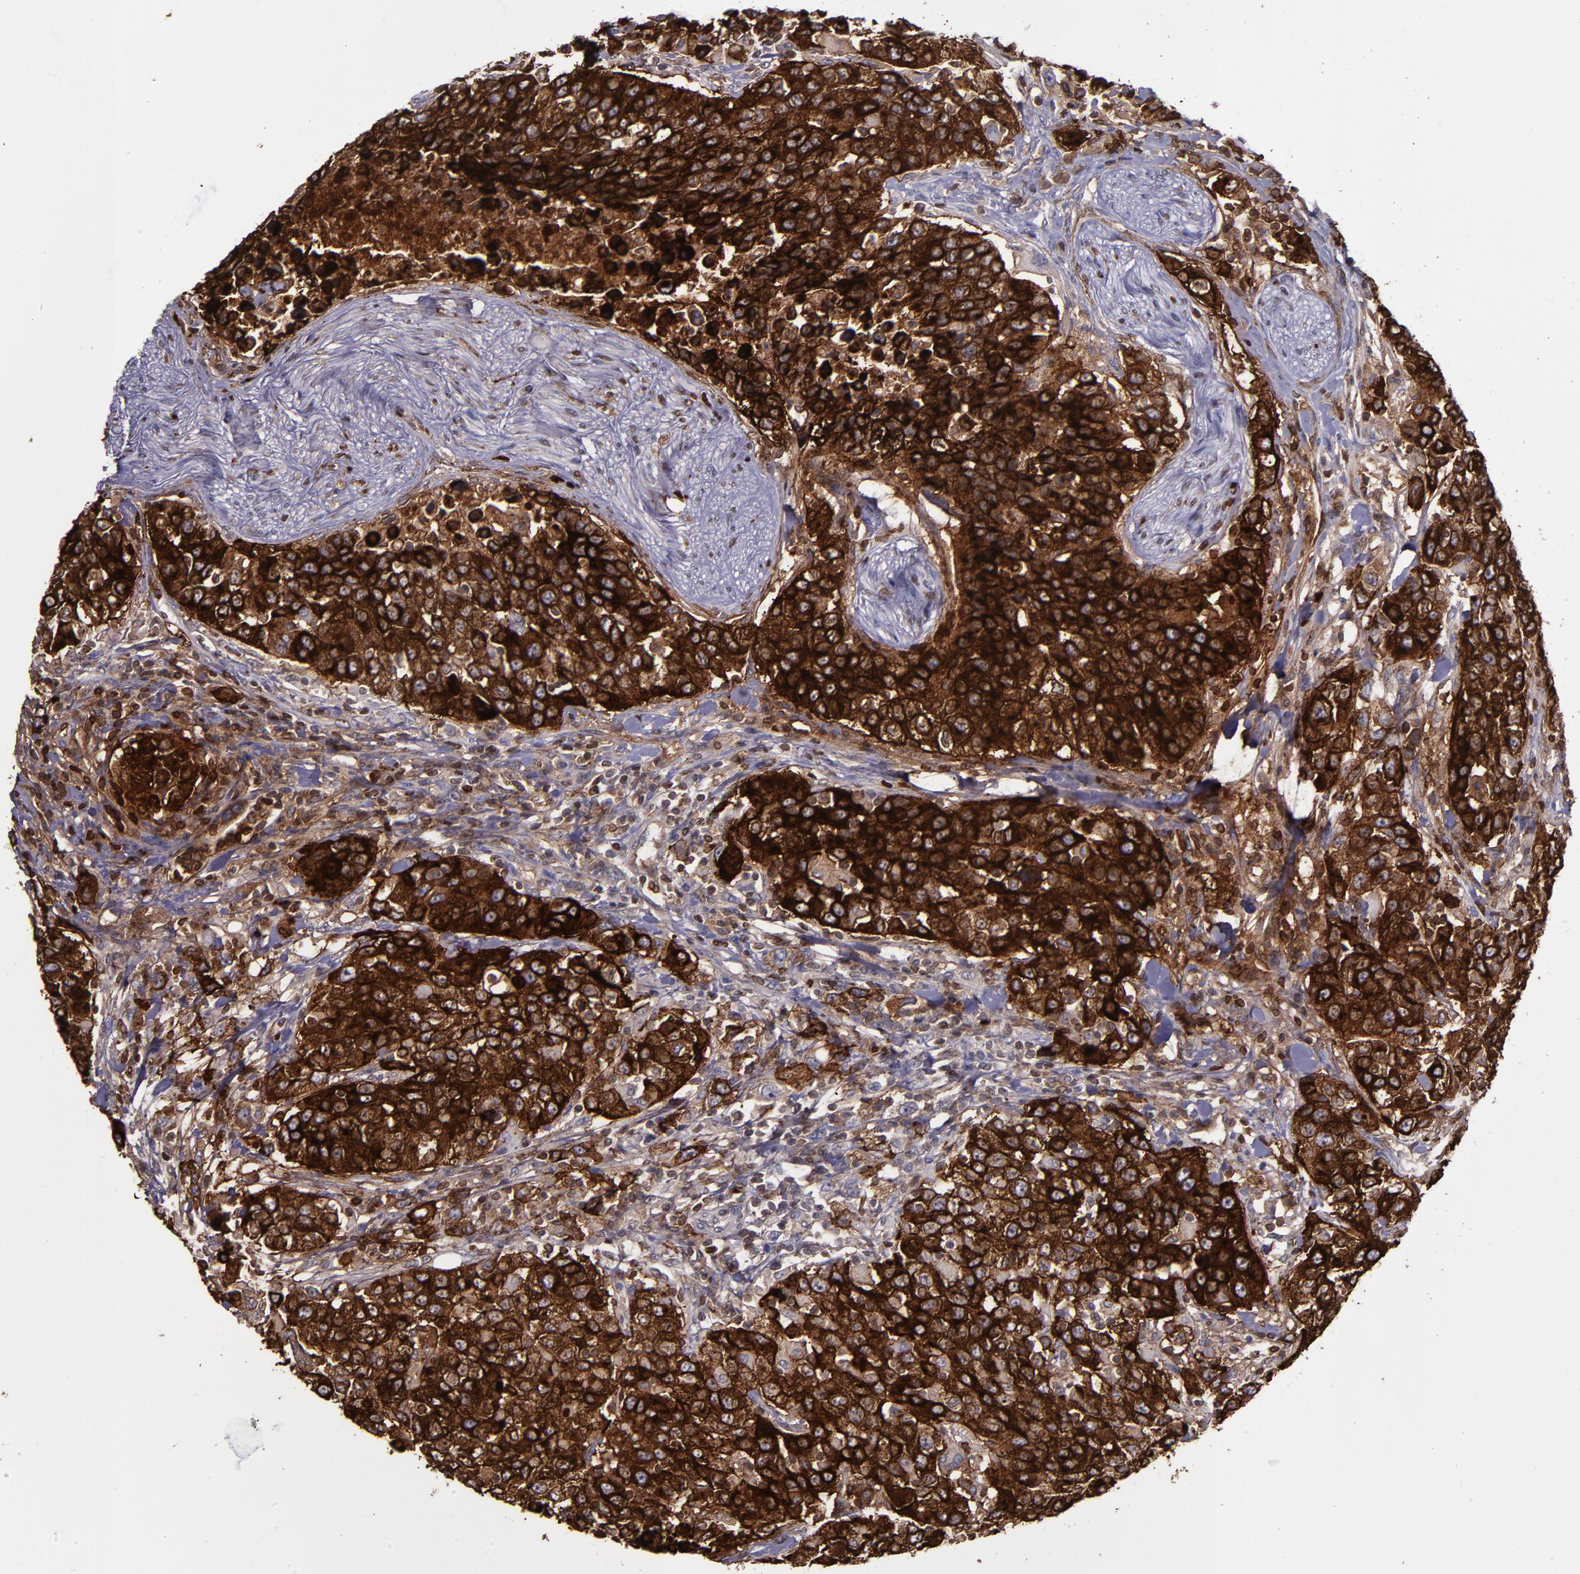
{"staining": {"intensity": "strong", "quantity": ">75%", "location": "cytoplasmic/membranous"}, "tissue": "urothelial cancer", "cell_type": "Tumor cells", "image_type": "cancer", "snomed": [{"axis": "morphology", "description": "Urothelial carcinoma, High grade"}, {"axis": "topography", "description": "Urinary bladder"}], "caption": "Urothelial carcinoma (high-grade) stained with a protein marker displays strong staining in tumor cells.", "gene": "MFGE8", "patient": {"sex": "female", "age": 80}}